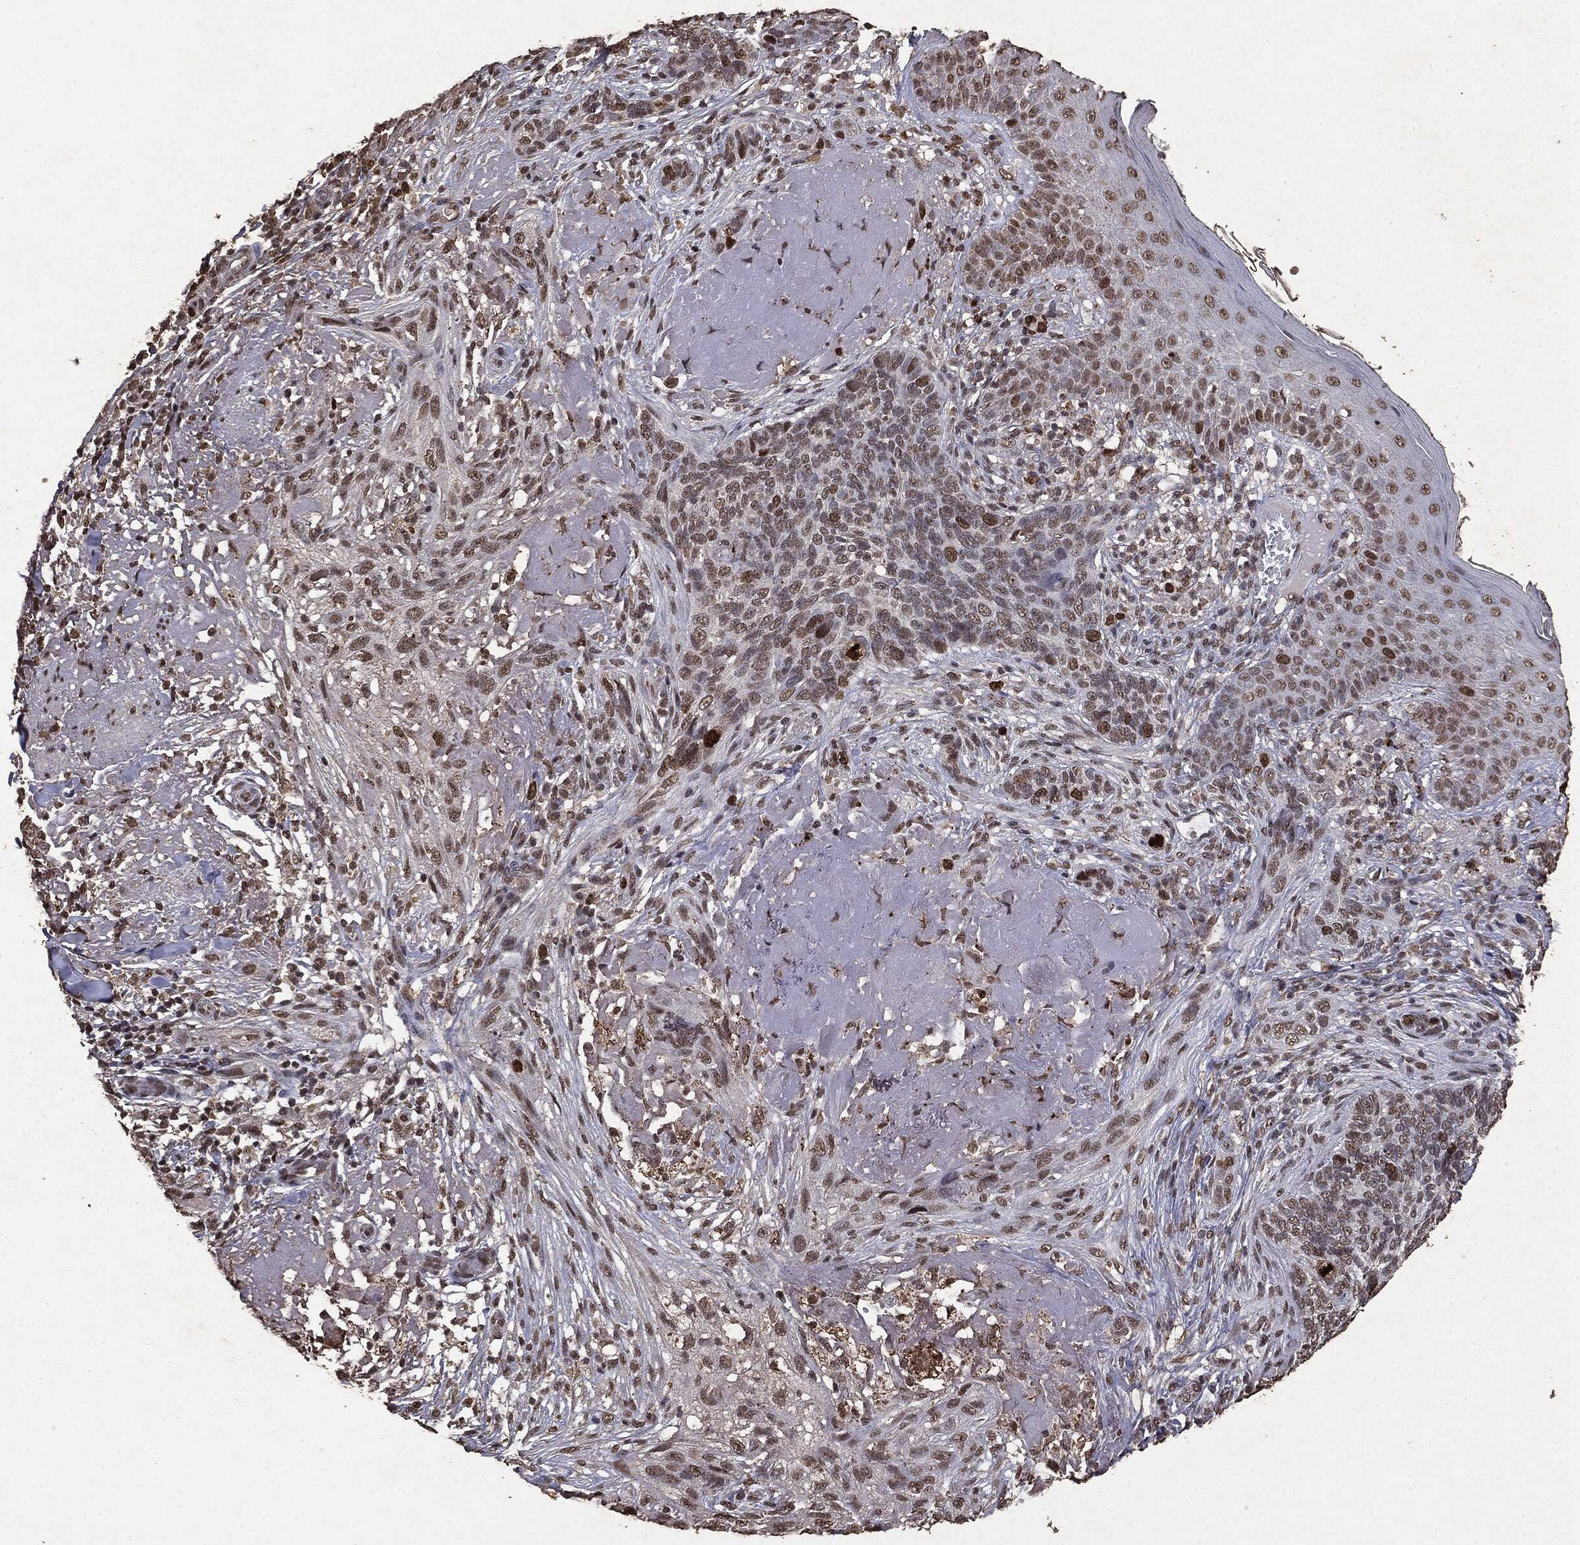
{"staining": {"intensity": "moderate", "quantity": "25%-75%", "location": "nuclear"}, "tissue": "skin cancer", "cell_type": "Tumor cells", "image_type": "cancer", "snomed": [{"axis": "morphology", "description": "Basal cell carcinoma"}, {"axis": "topography", "description": "Skin"}], "caption": "Protein positivity by immunohistochemistry exhibits moderate nuclear staining in about 25%-75% of tumor cells in skin cancer.", "gene": "RAD18", "patient": {"sex": "male", "age": 91}}